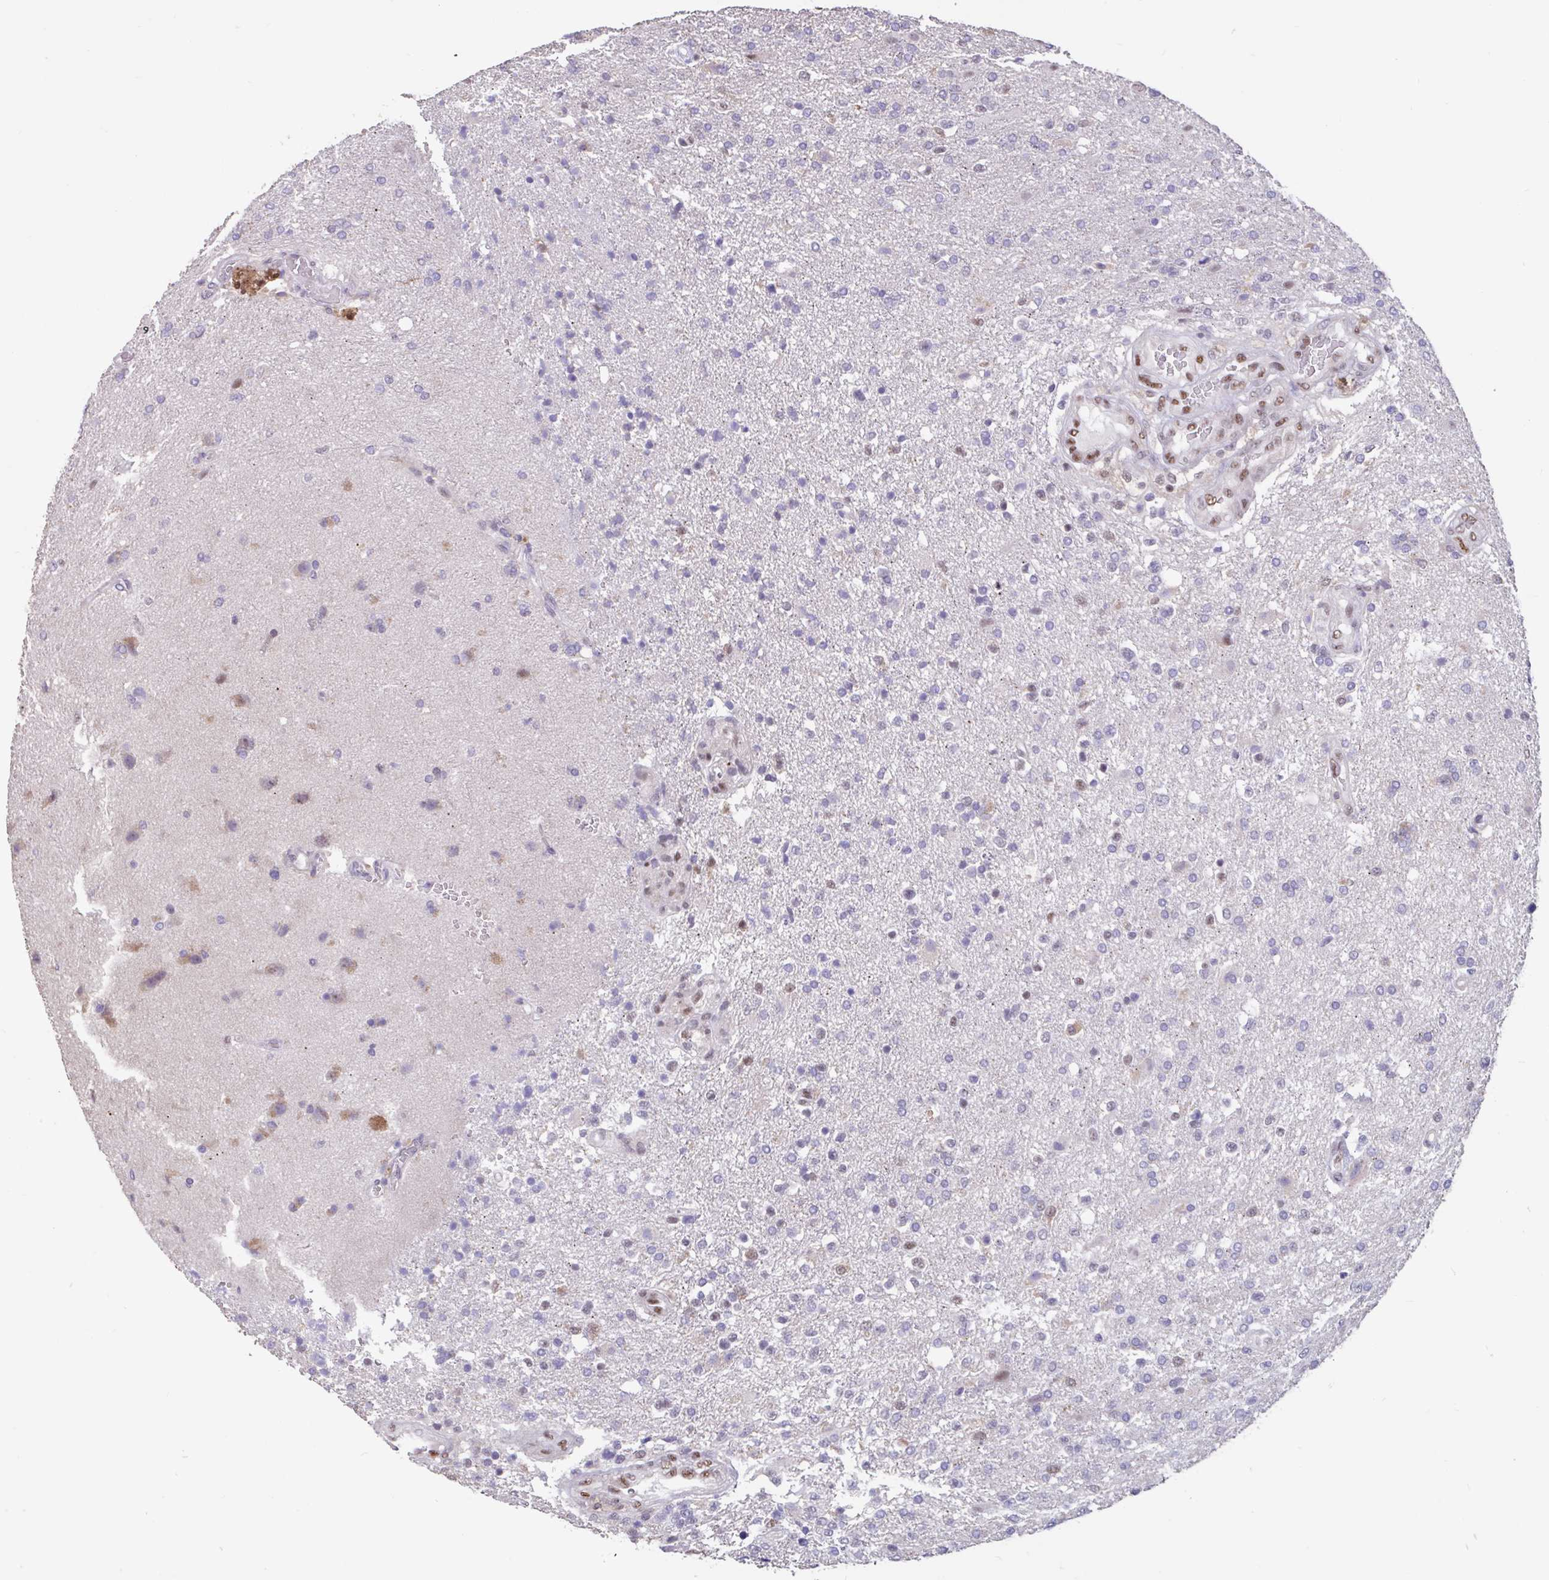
{"staining": {"intensity": "negative", "quantity": "none", "location": "none"}, "tissue": "glioma", "cell_type": "Tumor cells", "image_type": "cancer", "snomed": [{"axis": "morphology", "description": "Glioma, malignant, High grade"}, {"axis": "topography", "description": "Brain"}], "caption": "Immunohistochemistry (IHC) image of malignant glioma (high-grade) stained for a protein (brown), which demonstrates no expression in tumor cells.", "gene": "DDX39A", "patient": {"sex": "male", "age": 56}}